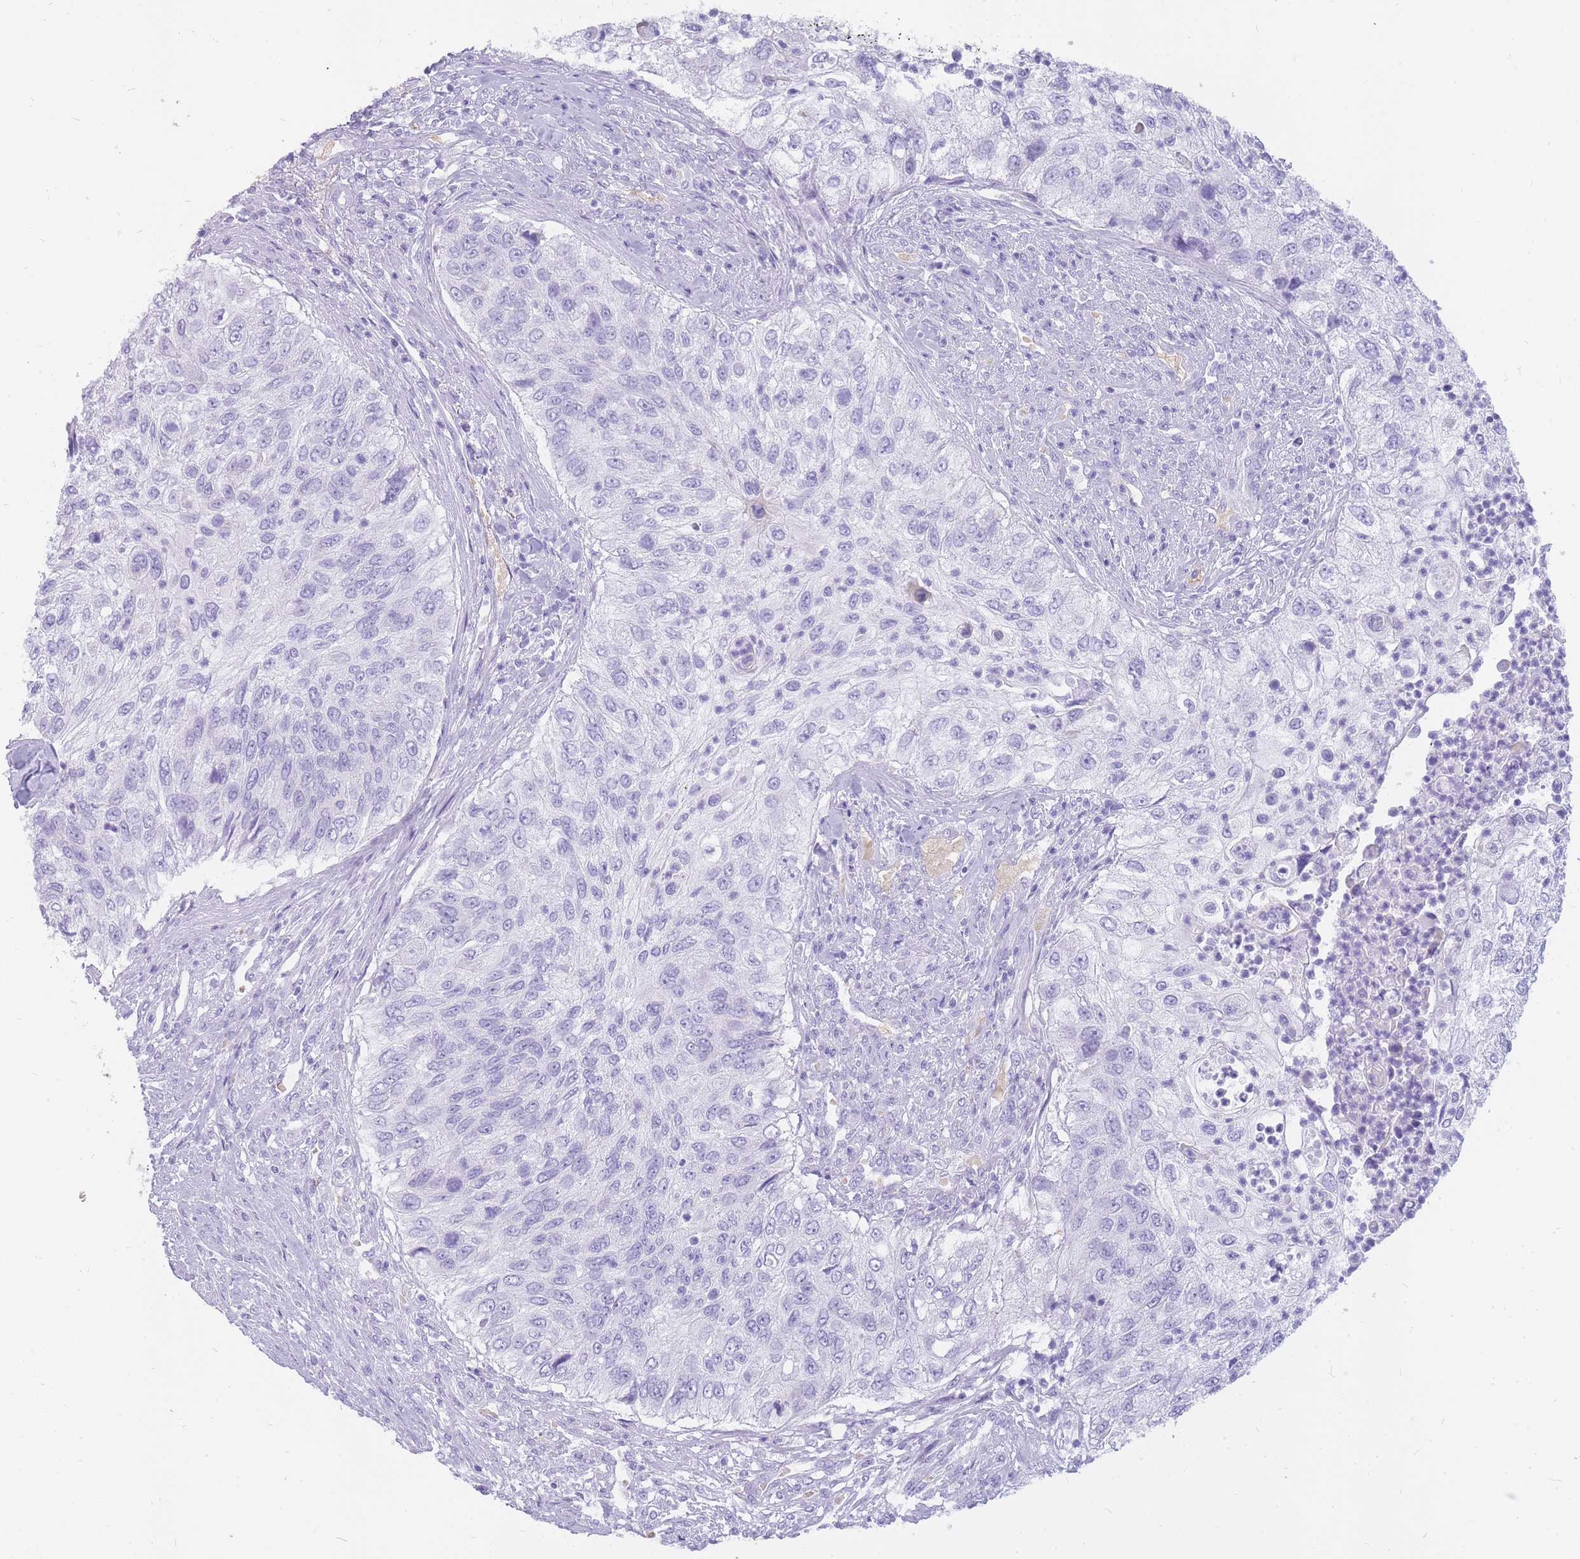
{"staining": {"intensity": "negative", "quantity": "none", "location": "none"}, "tissue": "urothelial cancer", "cell_type": "Tumor cells", "image_type": "cancer", "snomed": [{"axis": "morphology", "description": "Urothelial carcinoma, High grade"}, {"axis": "topography", "description": "Urinary bladder"}], "caption": "Immunohistochemistry of urothelial cancer exhibits no positivity in tumor cells.", "gene": "INS", "patient": {"sex": "female", "age": 60}}